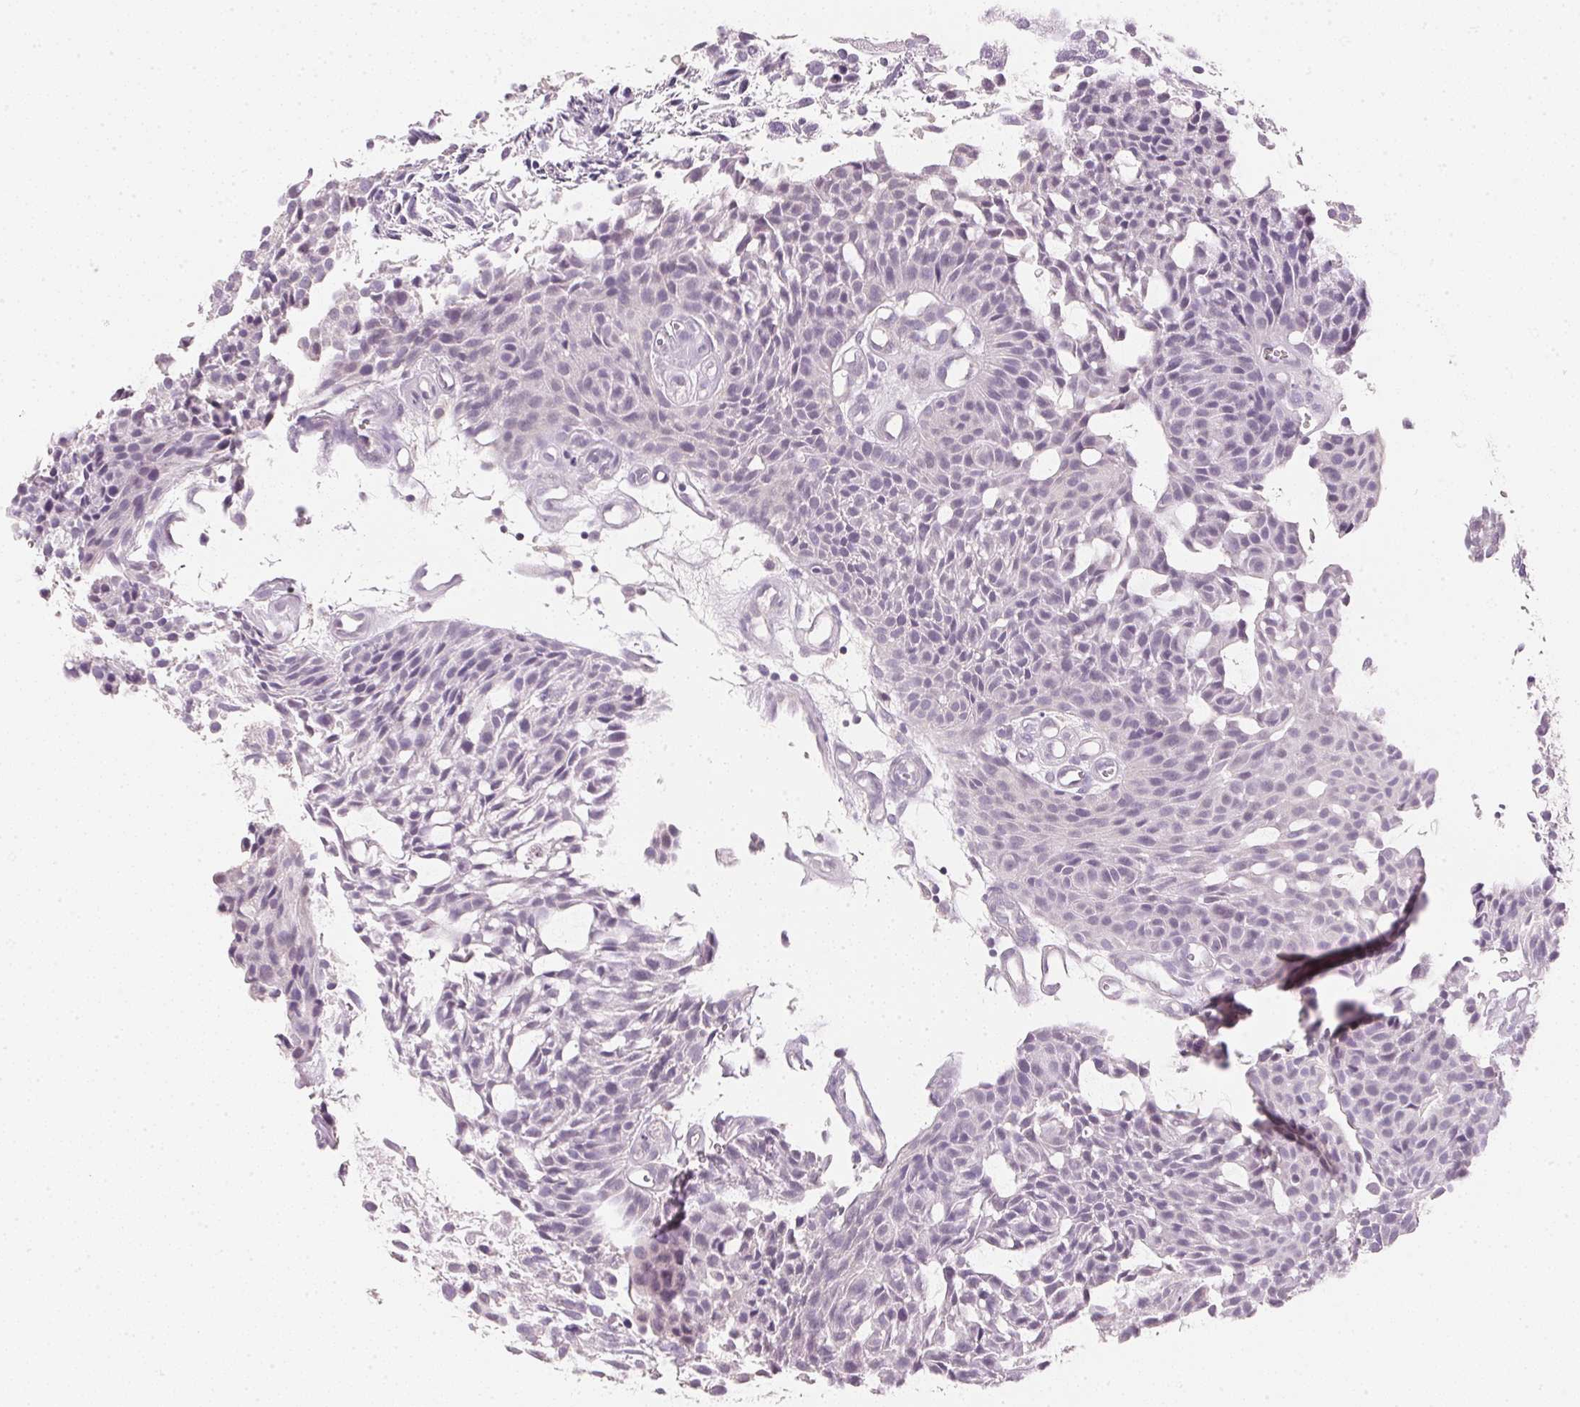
{"staining": {"intensity": "negative", "quantity": "none", "location": "none"}, "tissue": "urothelial cancer", "cell_type": "Tumor cells", "image_type": "cancer", "snomed": [{"axis": "morphology", "description": "Urothelial carcinoma, NOS"}, {"axis": "topography", "description": "Urinary bladder"}], "caption": "Transitional cell carcinoma was stained to show a protein in brown. There is no significant expression in tumor cells.", "gene": "IGFBP1", "patient": {"sex": "male", "age": 84}}